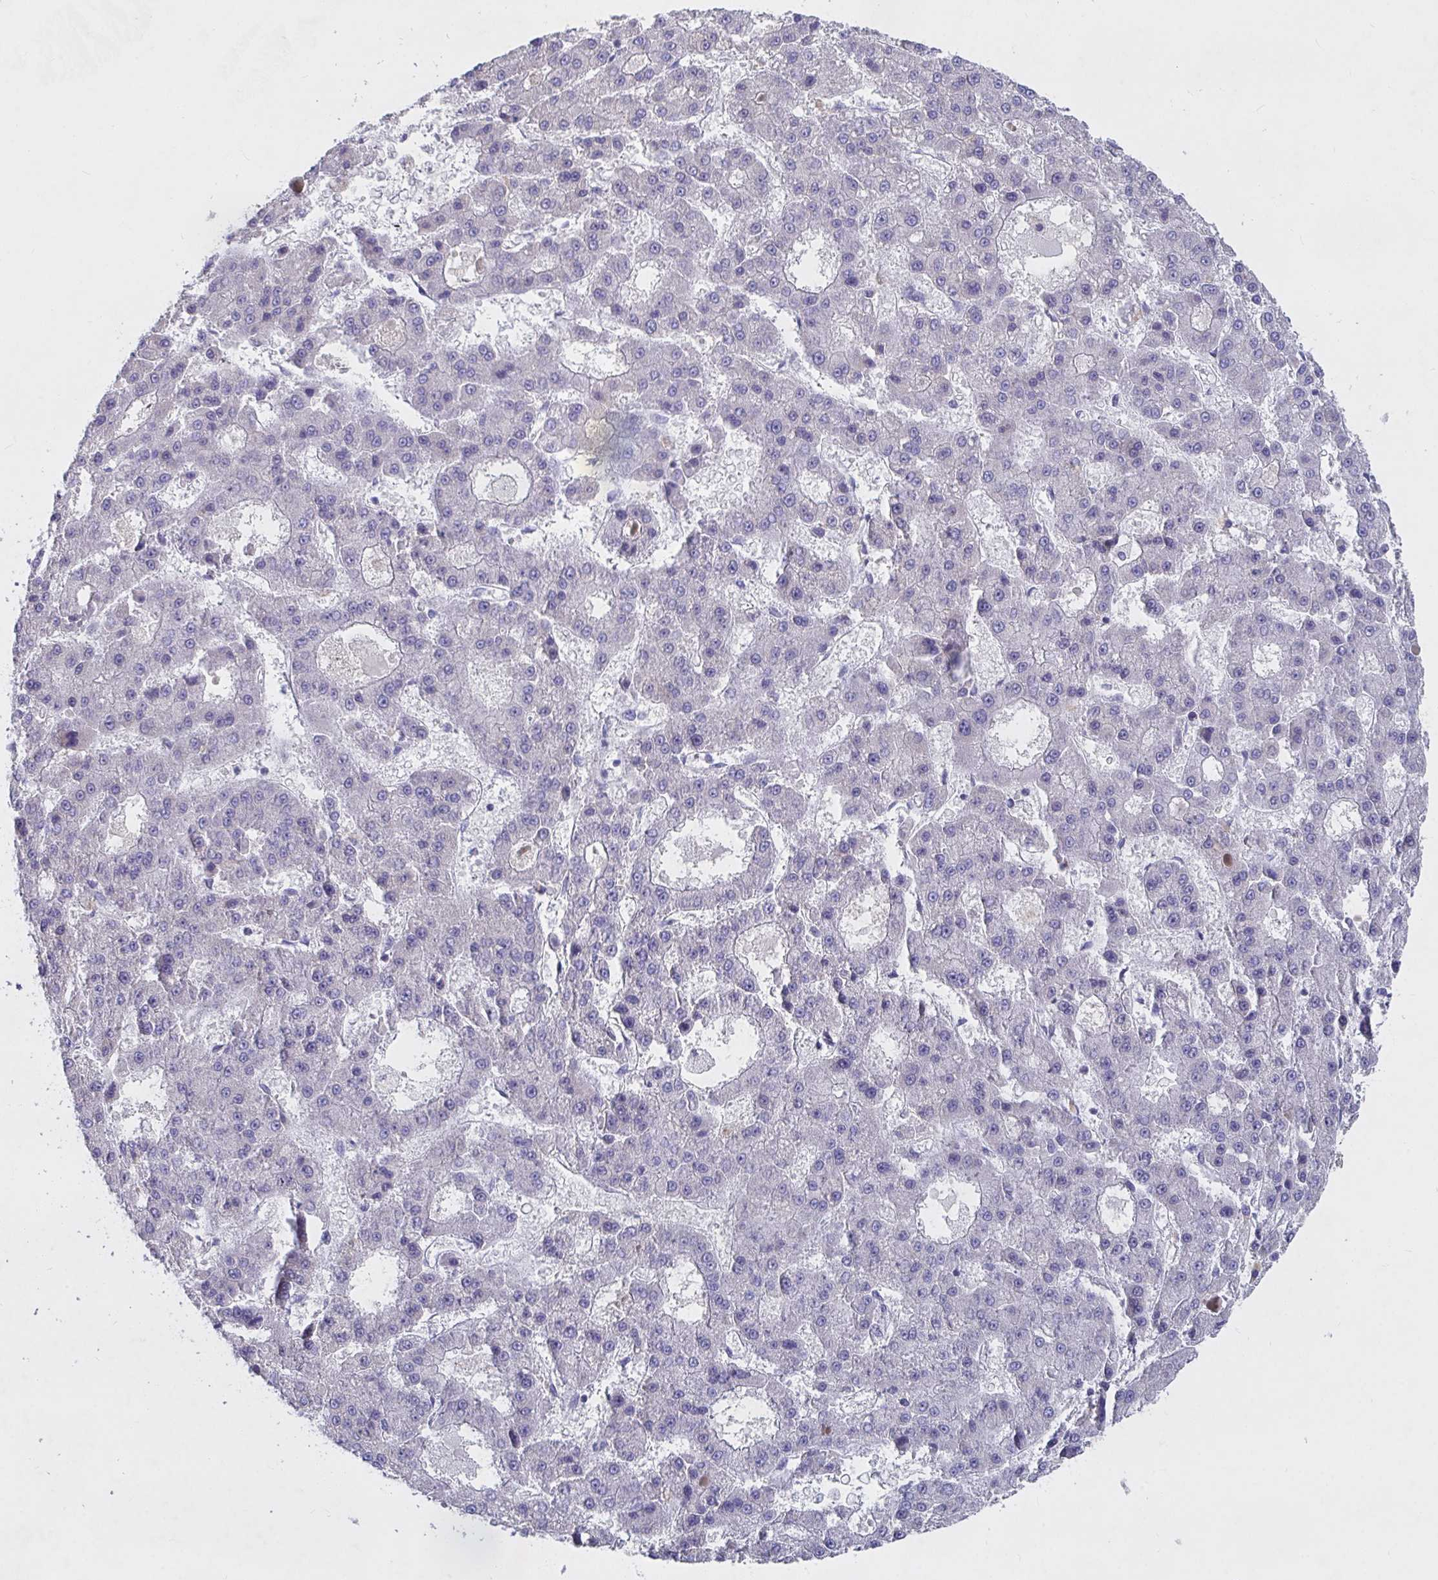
{"staining": {"intensity": "negative", "quantity": "none", "location": "none"}, "tissue": "liver cancer", "cell_type": "Tumor cells", "image_type": "cancer", "snomed": [{"axis": "morphology", "description": "Carcinoma, Hepatocellular, NOS"}, {"axis": "topography", "description": "Liver"}], "caption": "Protein analysis of liver cancer displays no significant positivity in tumor cells. Nuclei are stained in blue.", "gene": "ZNF561", "patient": {"sex": "male", "age": 70}}